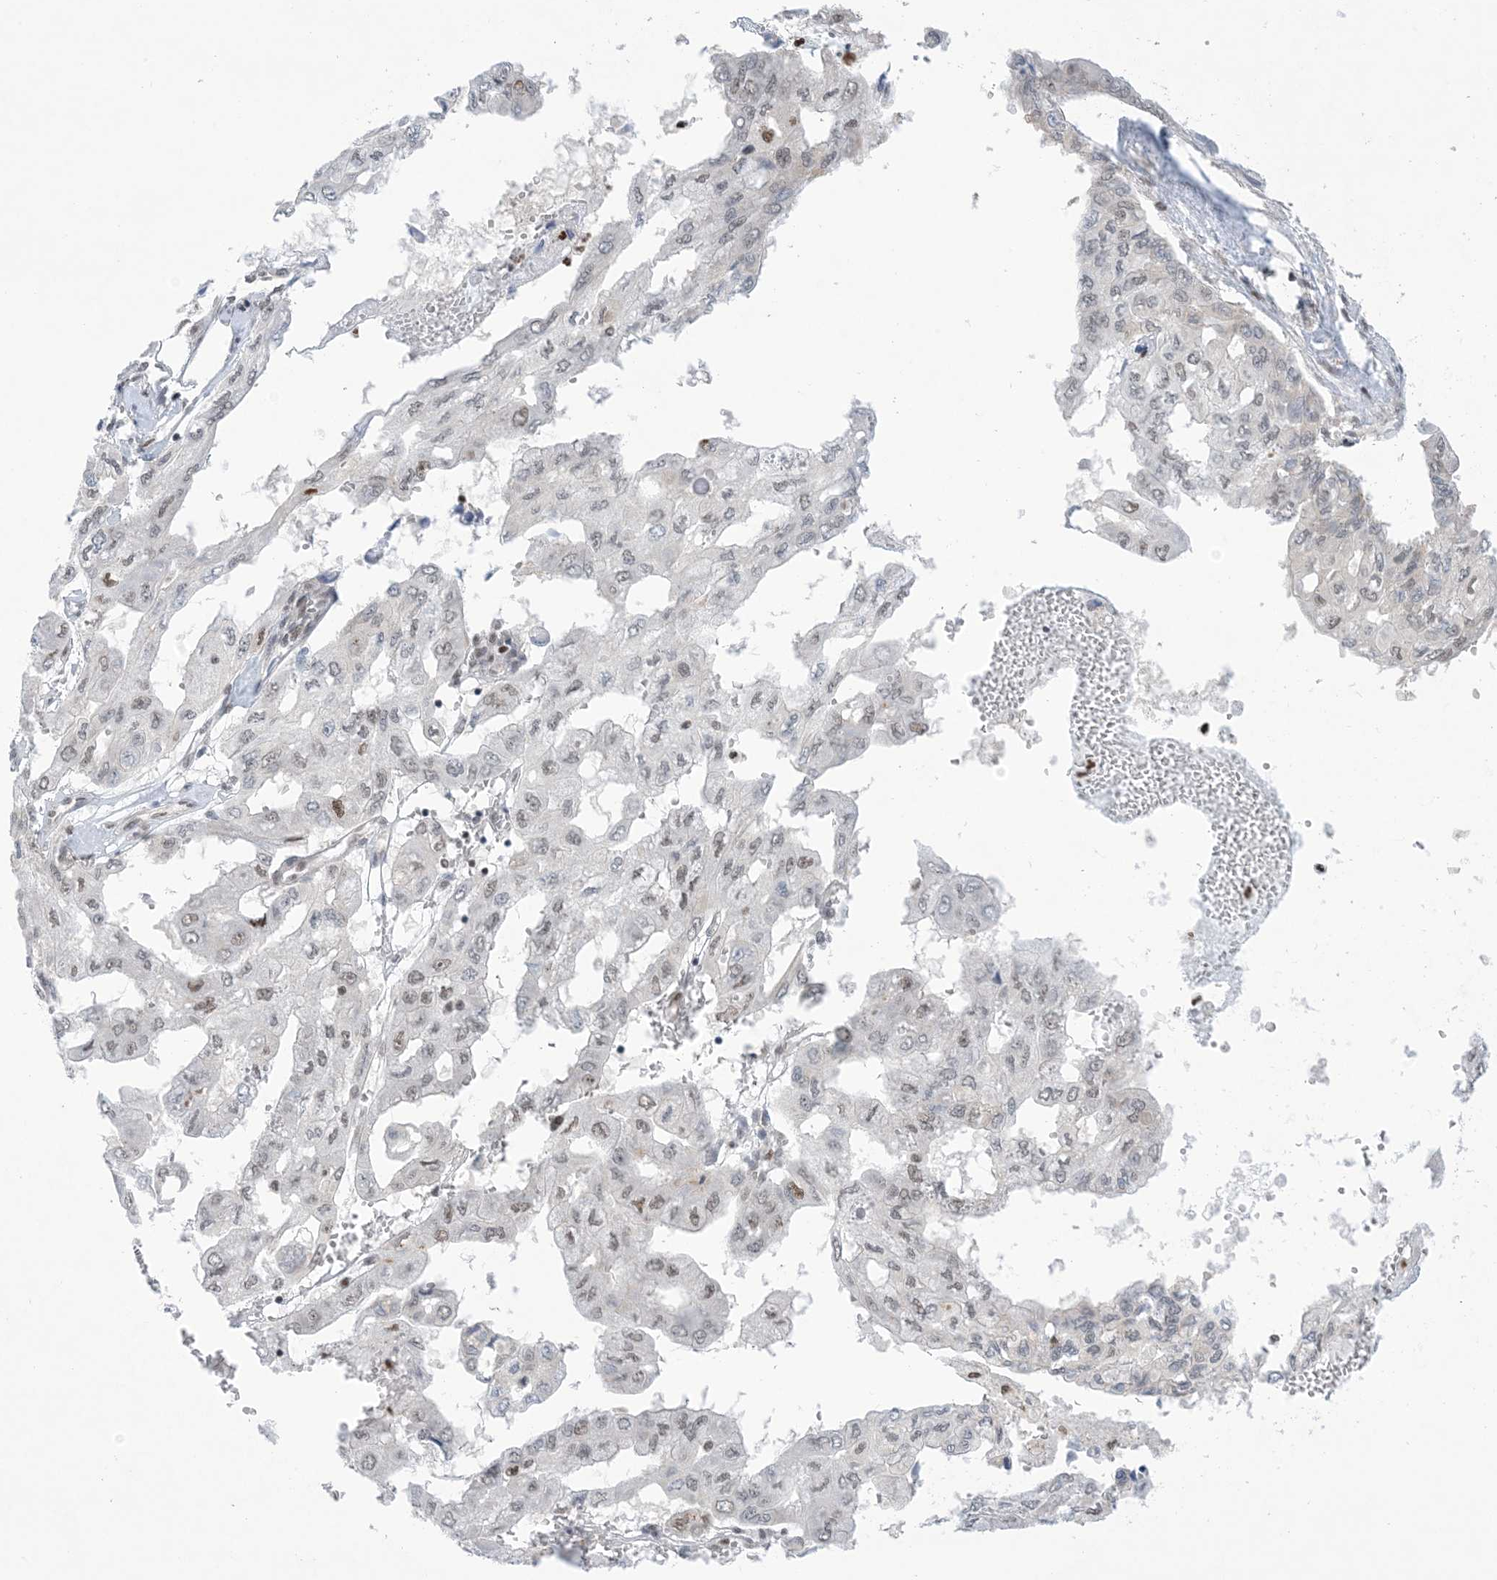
{"staining": {"intensity": "weak", "quantity": "<25%", "location": "nuclear"}, "tissue": "pancreatic cancer", "cell_type": "Tumor cells", "image_type": "cancer", "snomed": [{"axis": "morphology", "description": "Adenocarcinoma, NOS"}, {"axis": "topography", "description": "Pancreas"}], "caption": "Immunohistochemistry of human pancreatic cancer demonstrates no expression in tumor cells.", "gene": "TFPT", "patient": {"sex": "male", "age": 51}}